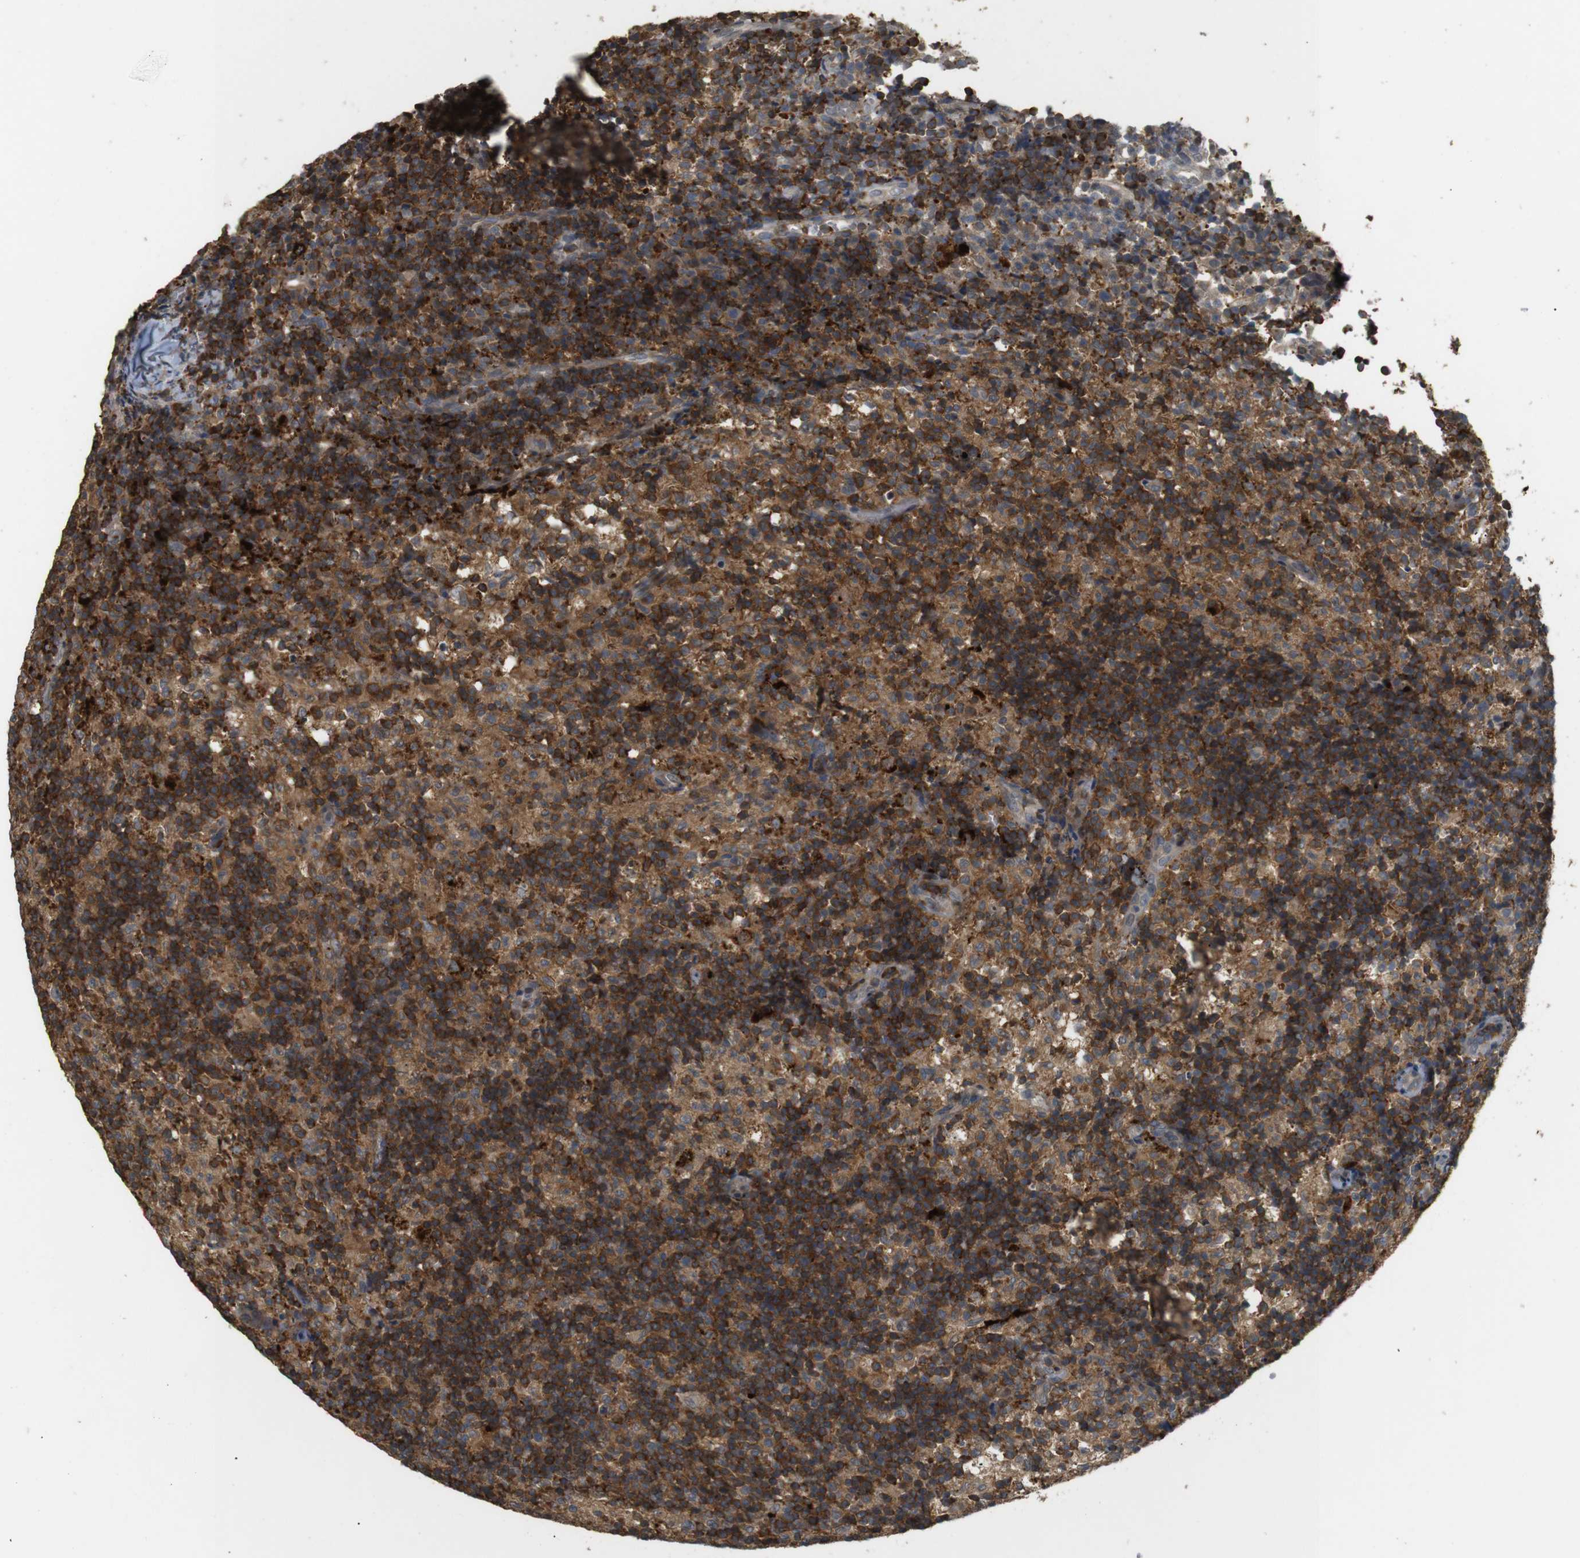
{"staining": {"intensity": "strong", "quantity": "<25%", "location": "cytoplasmic/membranous"}, "tissue": "lymph node", "cell_type": "Germinal center cells", "image_type": "normal", "snomed": [{"axis": "morphology", "description": "Normal tissue, NOS"}, {"axis": "morphology", "description": "Inflammation, NOS"}, {"axis": "topography", "description": "Lymph node"}], "caption": "IHC (DAB) staining of benign lymph node reveals strong cytoplasmic/membranous protein expression in about <25% of germinal center cells. (IHC, brightfield microscopy, high magnification).", "gene": "KSR1", "patient": {"sex": "male", "age": 55}}